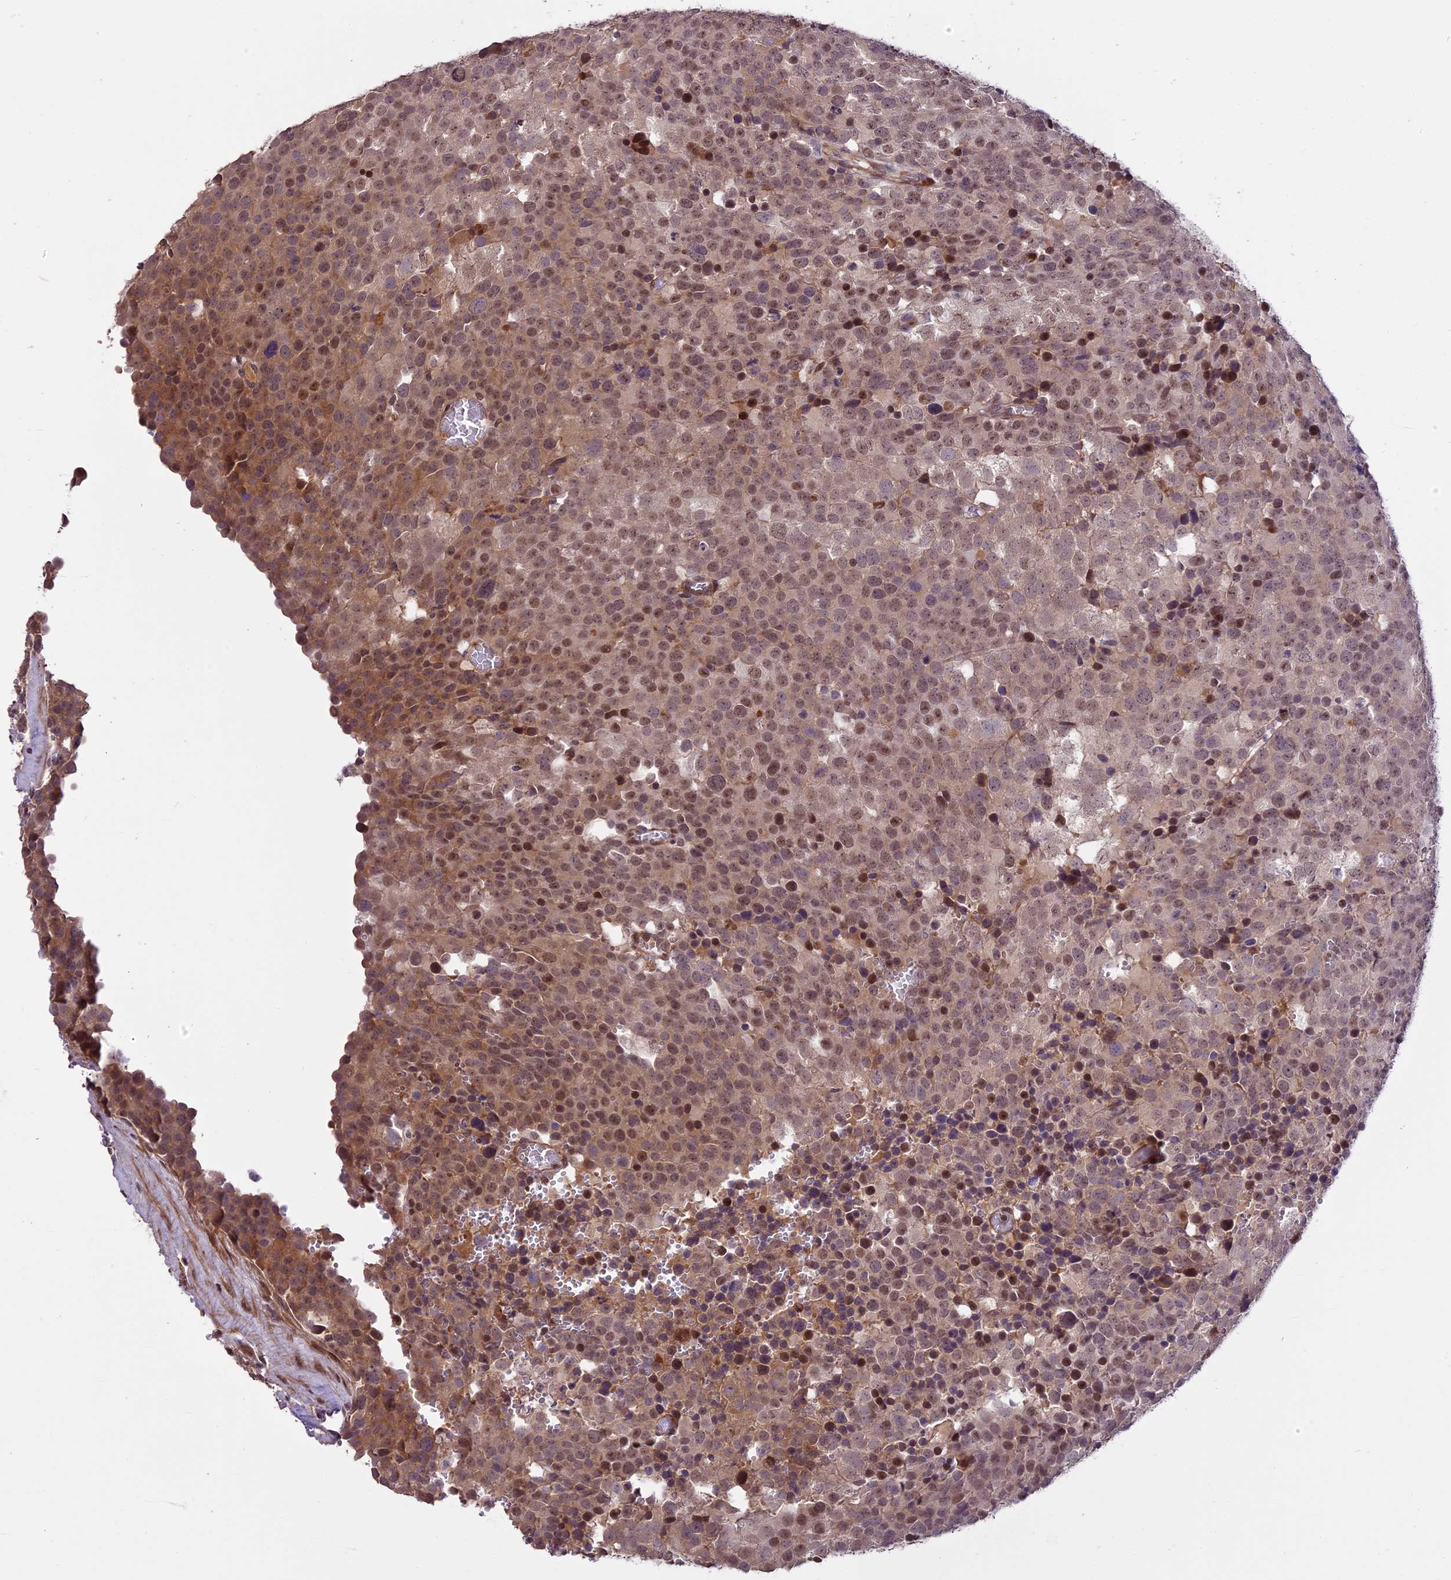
{"staining": {"intensity": "moderate", "quantity": ">75%", "location": "cytoplasmic/membranous,nuclear"}, "tissue": "testis cancer", "cell_type": "Tumor cells", "image_type": "cancer", "snomed": [{"axis": "morphology", "description": "Seminoma, NOS"}, {"axis": "topography", "description": "Testis"}], "caption": "An immunohistochemistry (IHC) histopathology image of neoplastic tissue is shown. Protein staining in brown highlights moderate cytoplasmic/membranous and nuclear positivity in testis cancer within tumor cells.", "gene": "ENHO", "patient": {"sex": "male", "age": 71}}